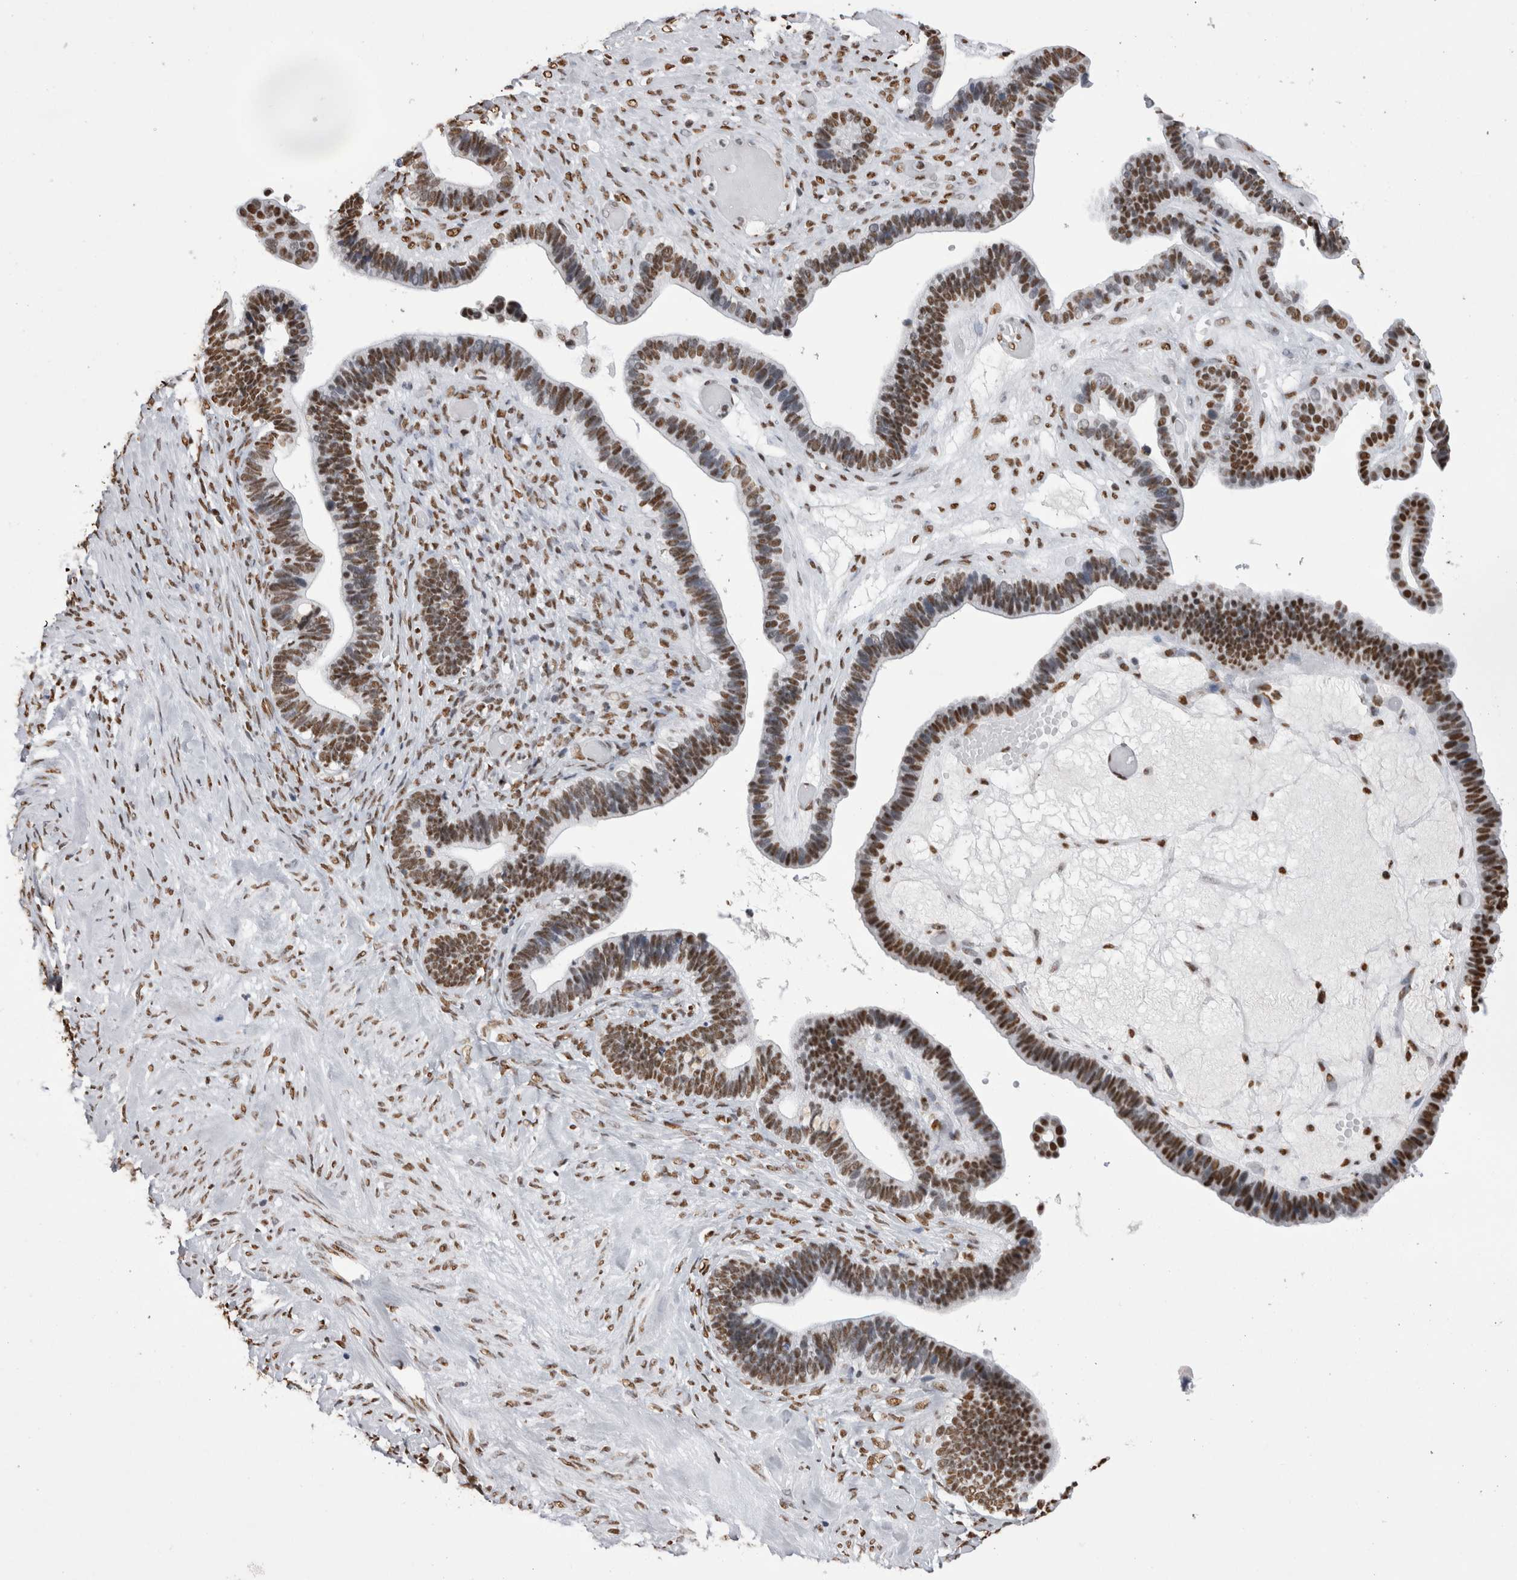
{"staining": {"intensity": "strong", "quantity": "25%-75%", "location": "nuclear"}, "tissue": "ovarian cancer", "cell_type": "Tumor cells", "image_type": "cancer", "snomed": [{"axis": "morphology", "description": "Cystadenocarcinoma, serous, NOS"}, {"axis": "topography", "description": "Ovary"}], "caption": "A micrograph showing strong nuclear expression in approximately 25%-75% of tumor cells in serous cystadenocarcinoma (ovarian), as visualized by brown immunohistochemical staining.", "gene": "ALPK3", "patient": {"sex": "female", "age": 56}}